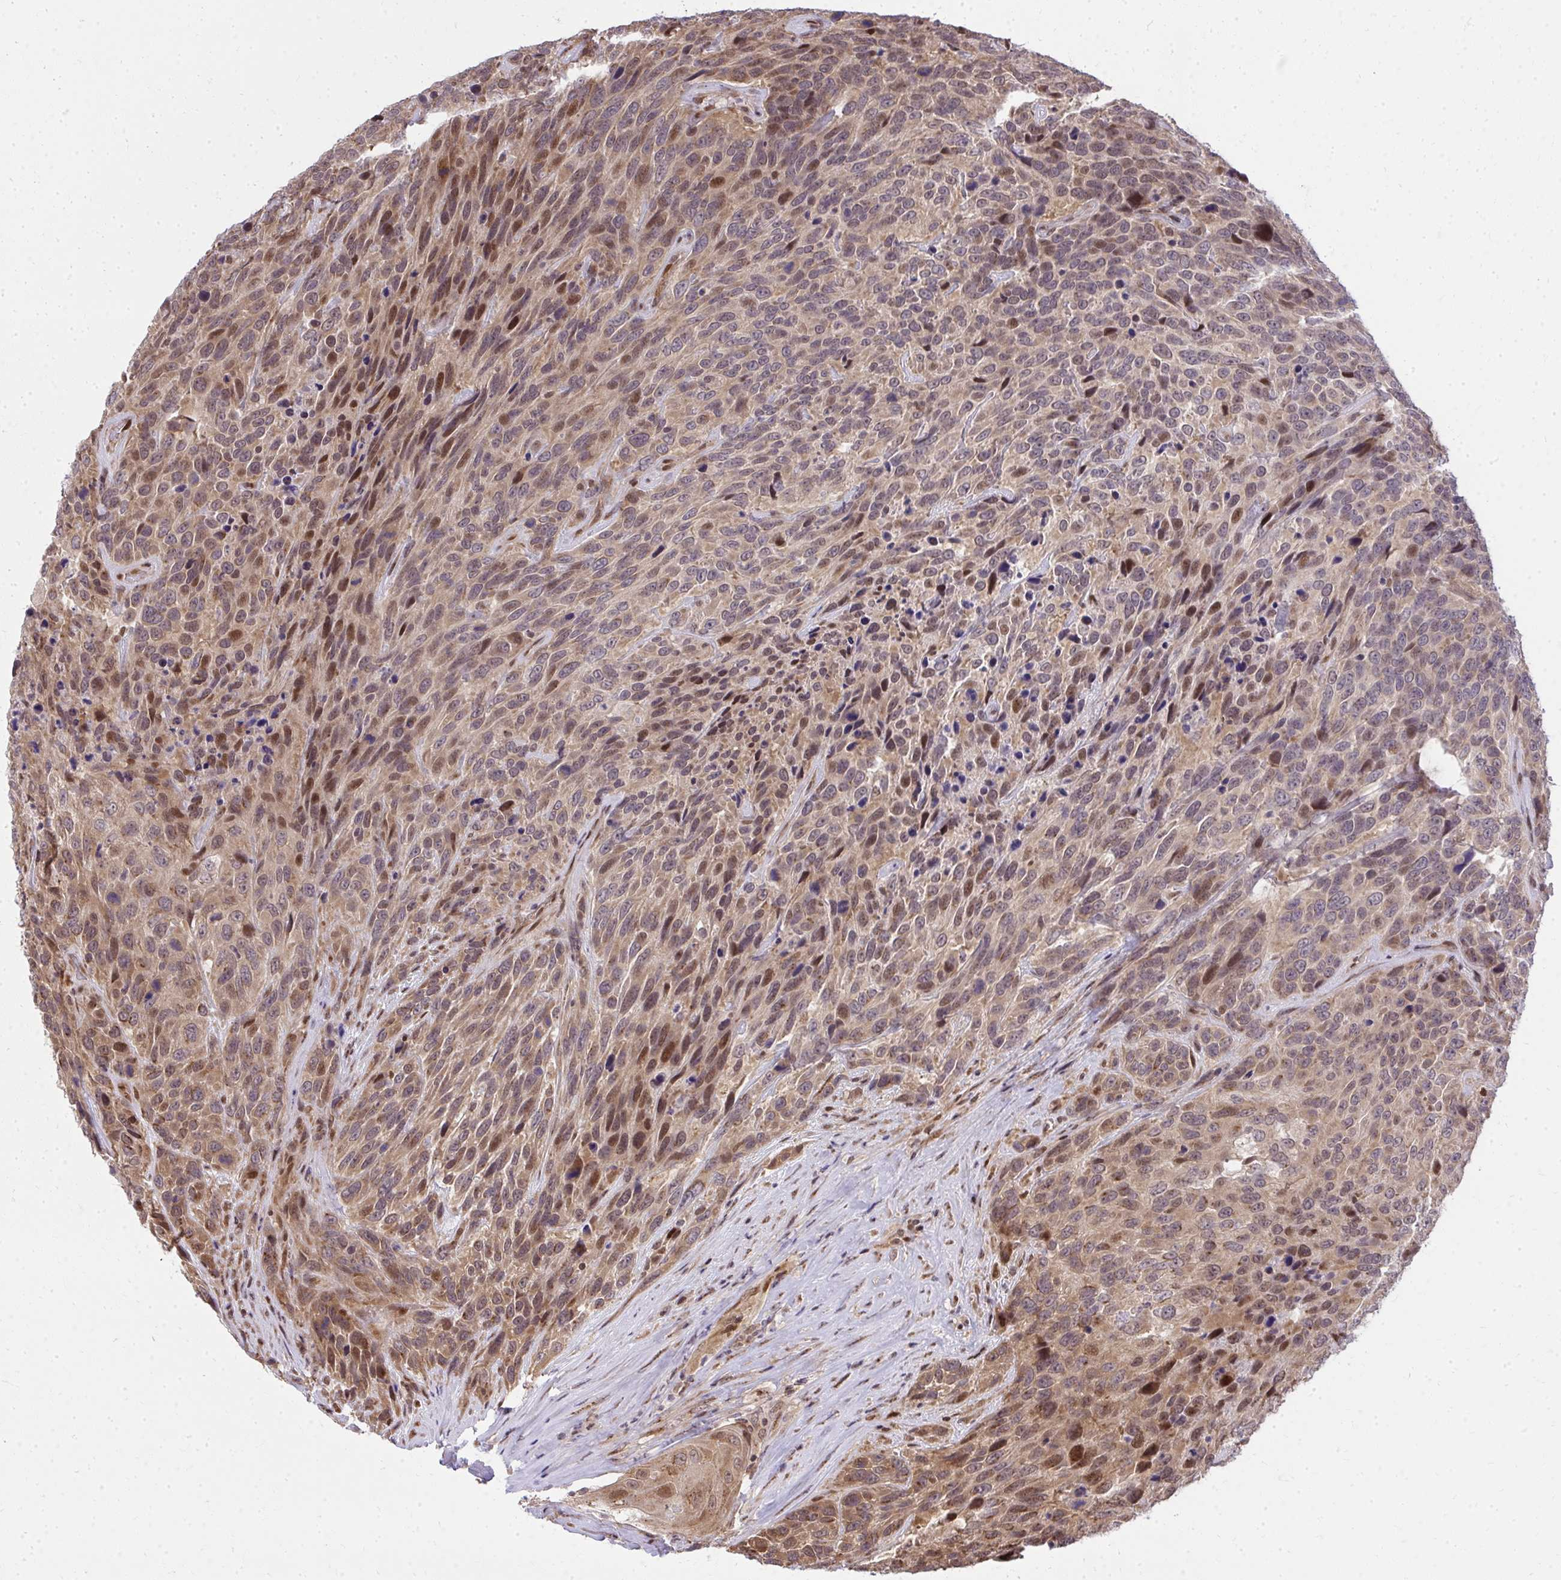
{"staining": {"intensity": "moderate", "quantity": ">75%", "location": "cytoplasmic/membranous,nuclear"}, "tissue": "urothelial cancer", "cell_type": "Tumor cells", "image_type": "cancer", "snomed": [{"axis": "morphology", "description": "Urothelial carcinoma, High grade"}, {"axis": "topography", "description": "Urinary bladder"}], "caption": "IHC image of neoplastic tissue: human high-grade urothelial carcinoma stained using IHC reveals medium levels of moderate protein expression localized specifically in the cytoplasmic/membranous and nuclear of tumor cells, appearing as a cytoplasmic/membranous and nuclear brown color.", "gene": "PIGY", "patient": {"sex": "female", "age": 70}}